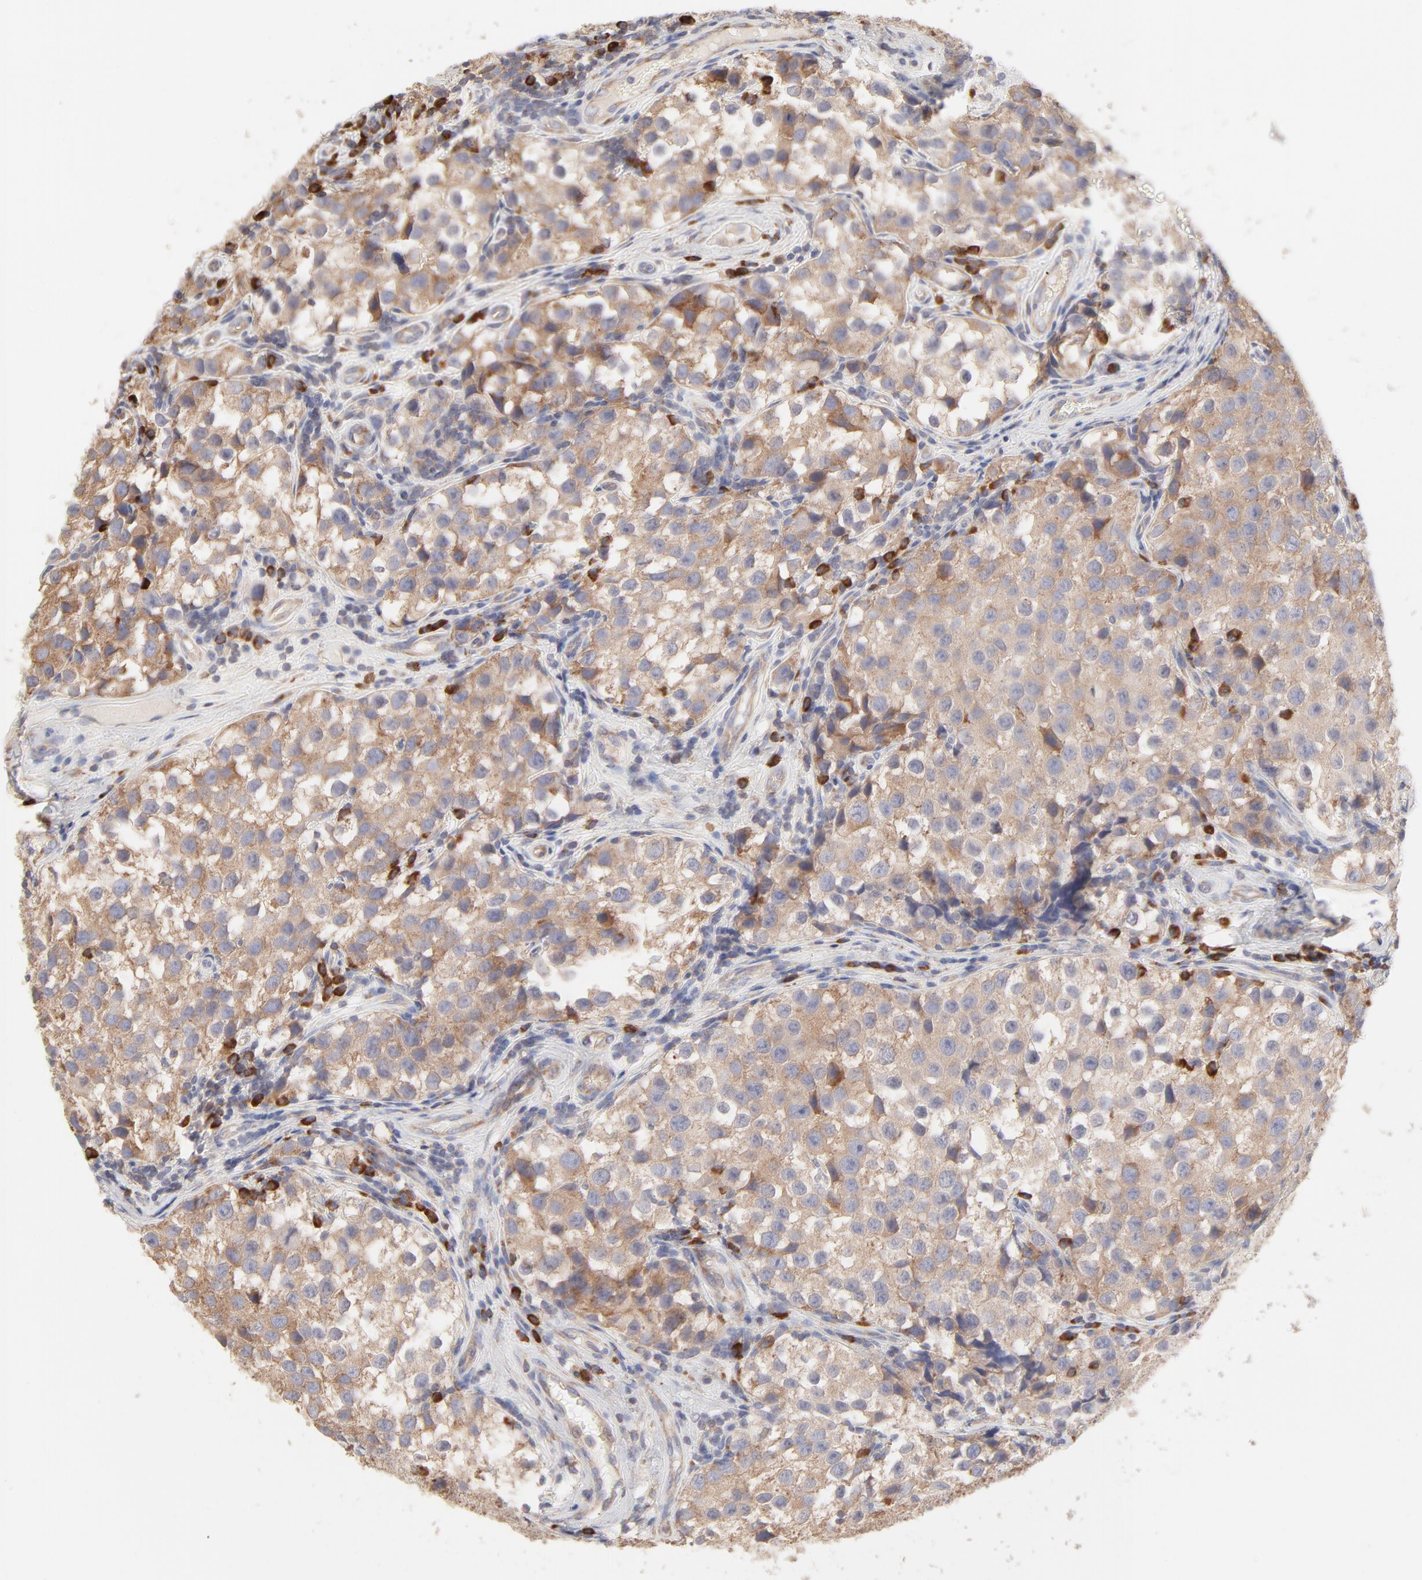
{"staining": {"intensity": "moderate", "quantity": ">75%", "location": "cytoplasmic/membranous"}, "tissue": "testis cancer", "cell_type": "Tumor cells", "image_type": "cancer", "snomed": [{"axis": "morphology", "description": "Seminoma, NOS"}, {"axis": "topography", "description": "Testis"}], "caption": "Protein staining of seminoma (testis) tissue reveals moderate cytoplasmic/membranous positivity in approximately >75% of tumor cells.", "gene": "RPS21", "patient": {"sex": "male", "age": 39}}